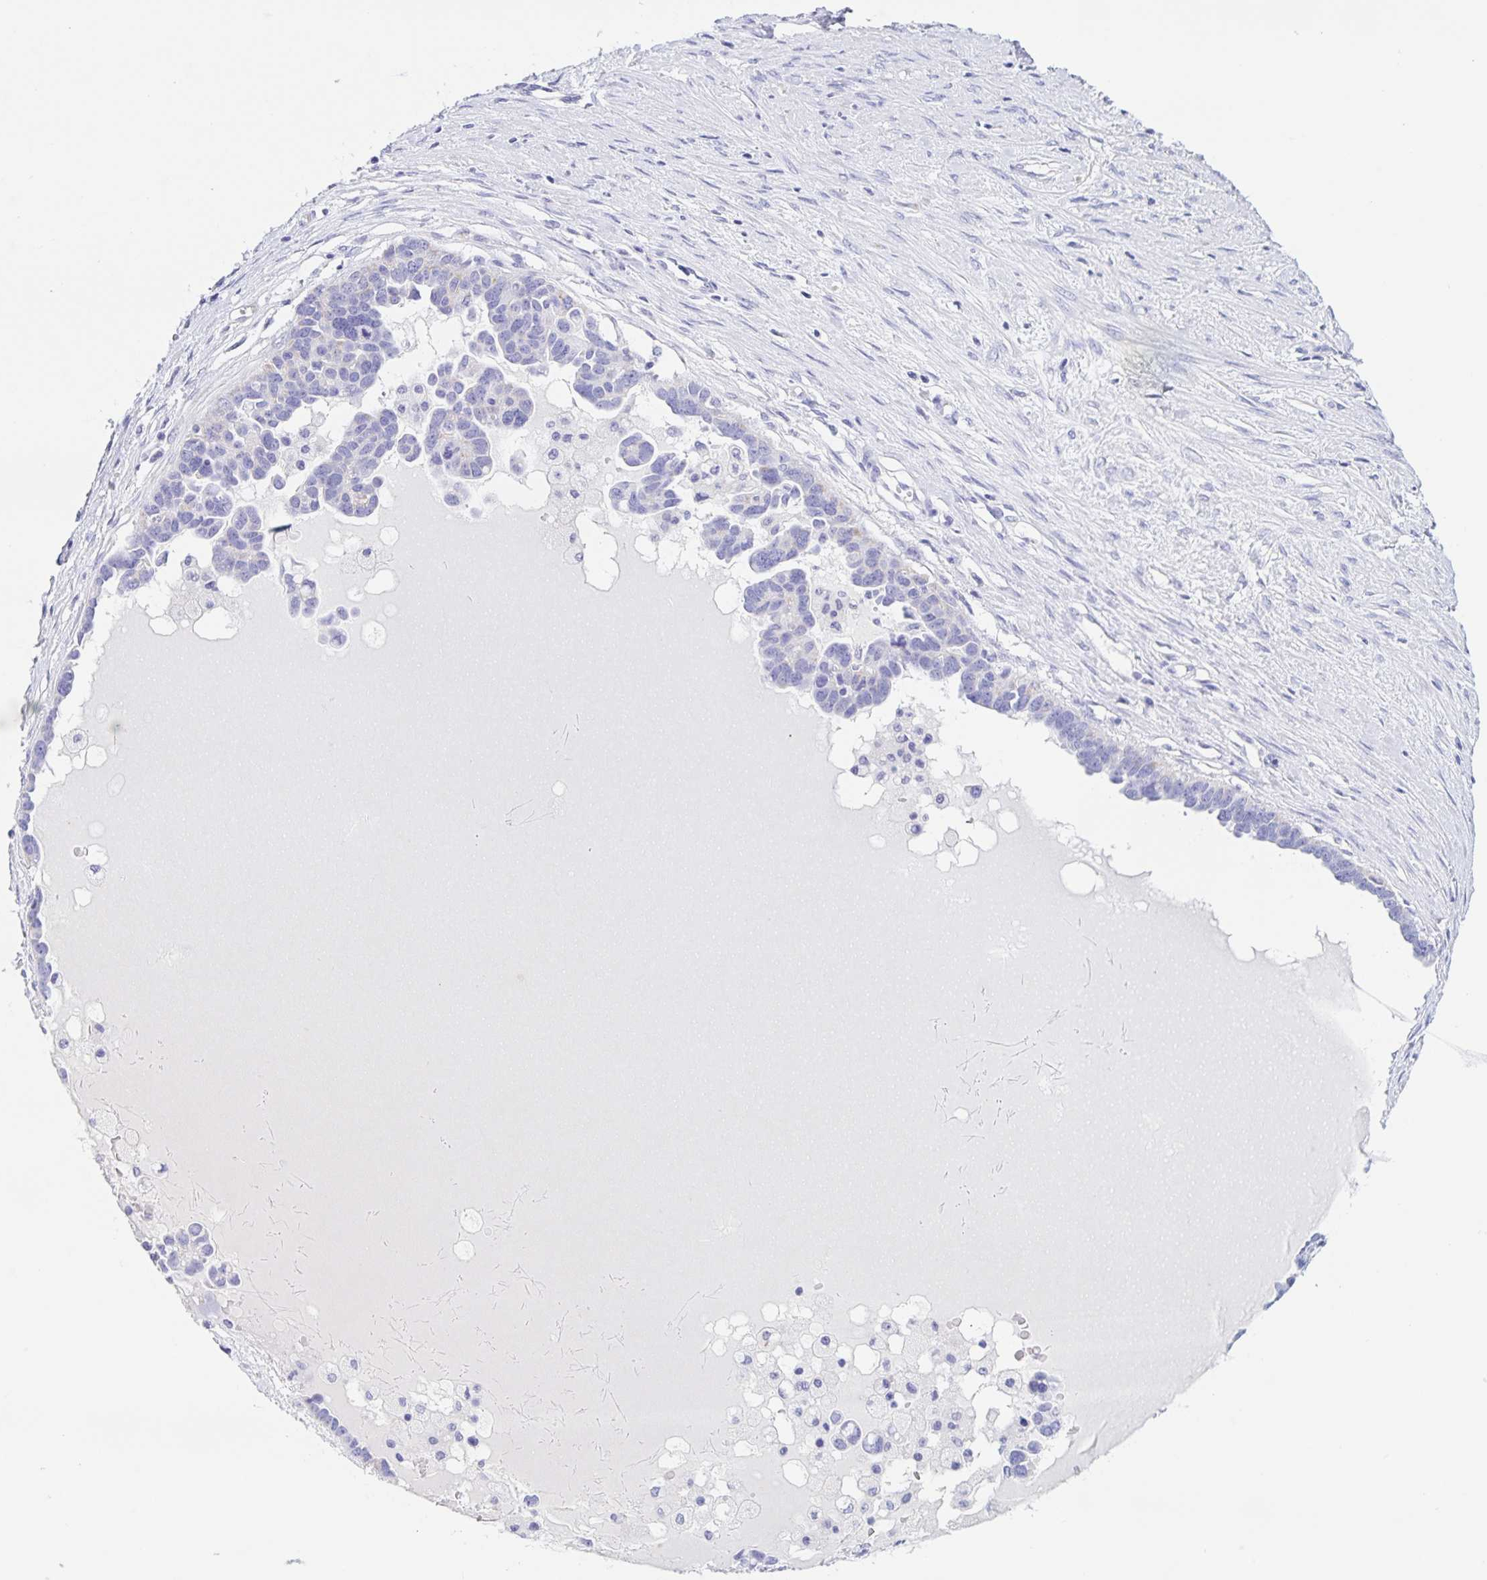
{"staining": {"intensity": "negative", "quantity": "none", "location": "none"}, "tissue": "ovarian cancer", "cell_type": "Tumor cells", "image_type": "cancer", "snomed": [{"axis": "morphology", "description": "Cystadenocarcinoma, serous, NOS"}, {"axis": "topography", "description": "Ovary"}], "caption": "This is an immunohistochemistry (IHC) photomicrograph of serous cystadenocarcinoma (ovarian). There is no staining in tumor cells.", "gene": "DMBT1", "patient": {"sex": "female", "age": 54}}